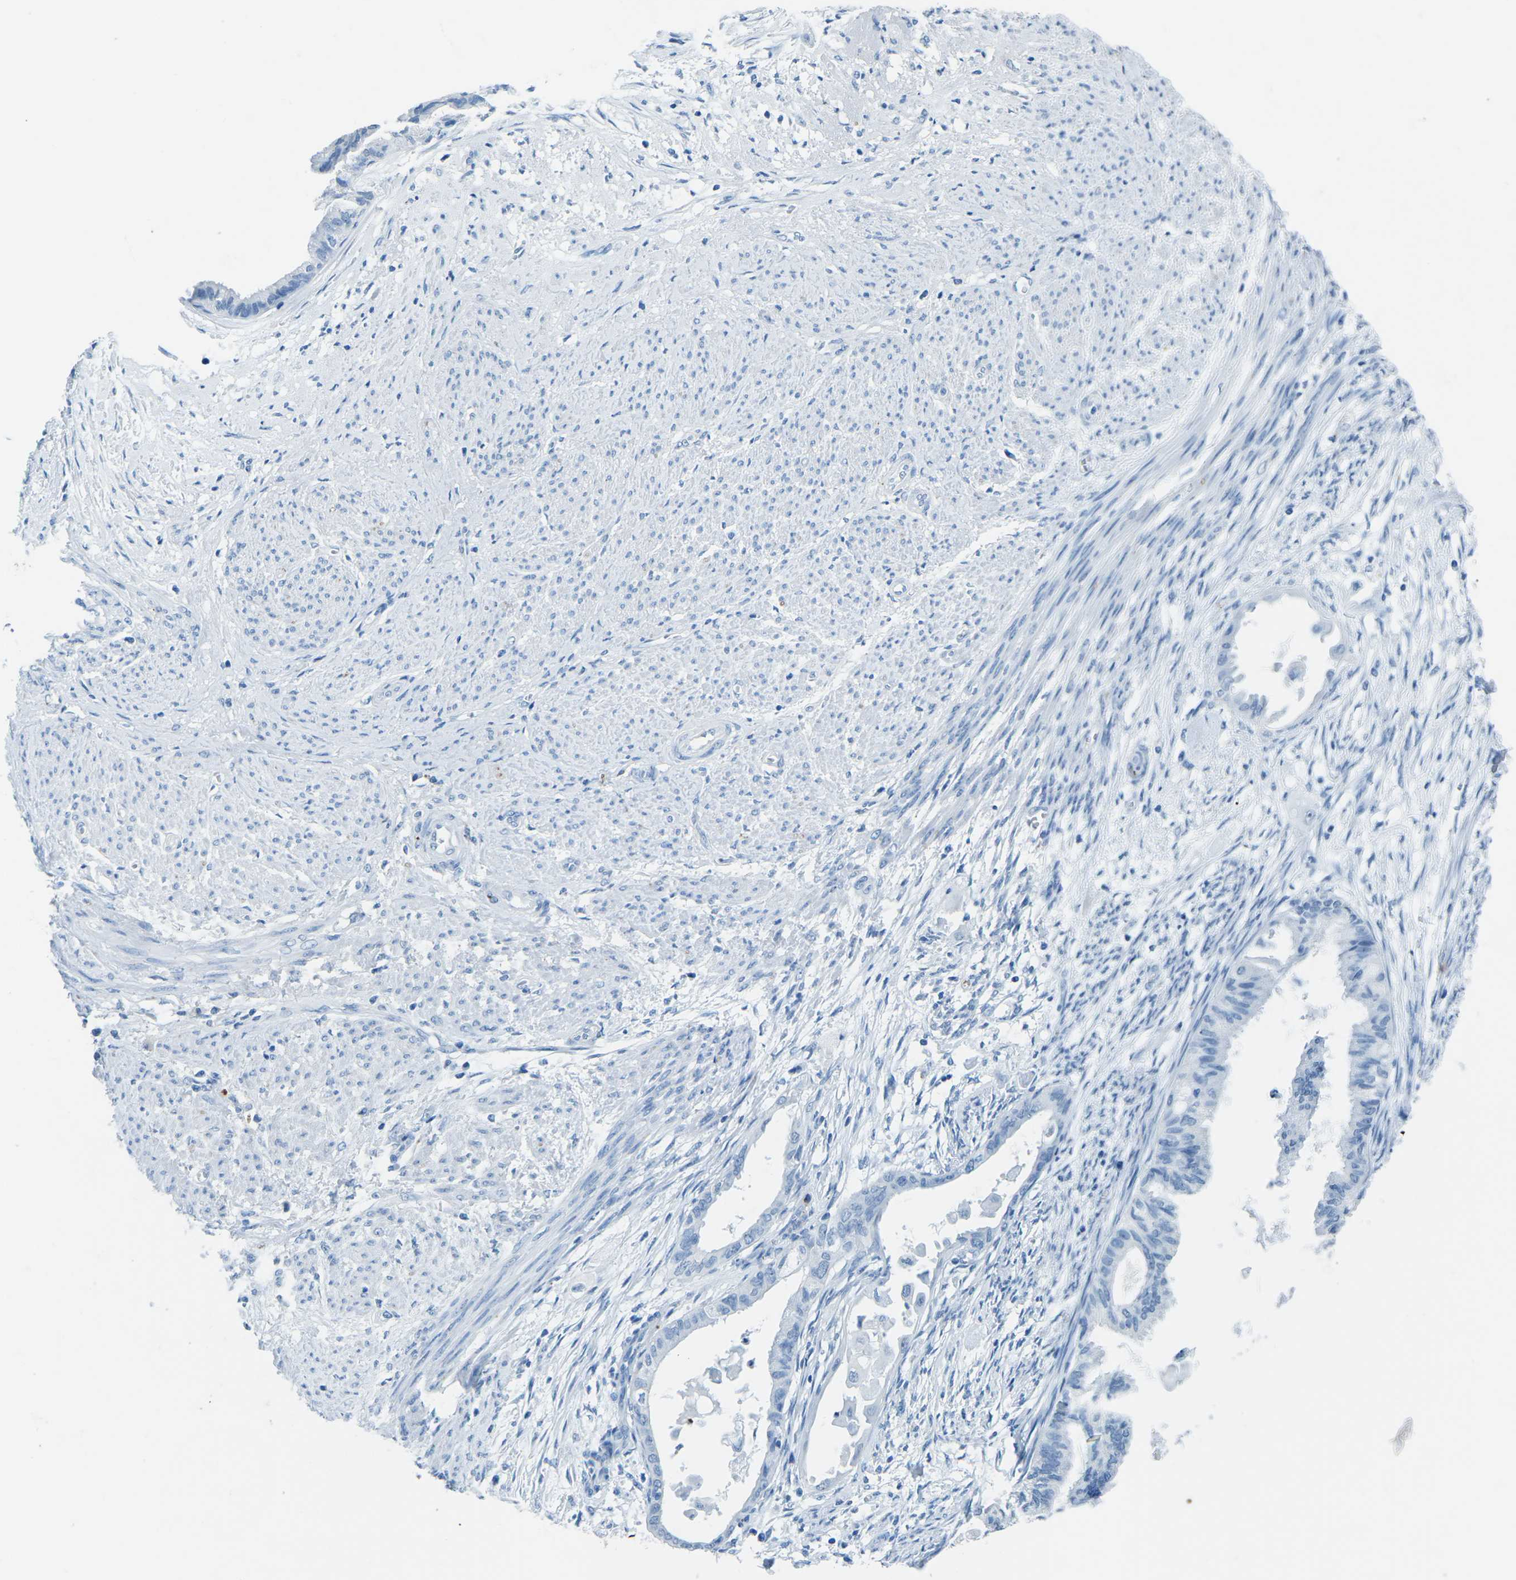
{"staining": {"intensity": "negative", "quantity": "none", "location": "none"}, "tissue": "cervical cancer", "cell_type": "Tumor cells", "image_type": "cancer", "snomed": [{"axis": "morphology", "description": "Normal tissue, NOS"}, {"axis": "morphology", "description": "Adenocarcinoma, NOS"}, {"axis": "topography", "description": "Cervix"}, {"axis": "topography", "description": "Endometrium"}], "caption": "An IHC photomicrograph of cervical cancer is shown. There is no staining in tumor cells of cervical cancer.", "gene": "MYH8", "patient": {"sex": "female", "age": 86}}